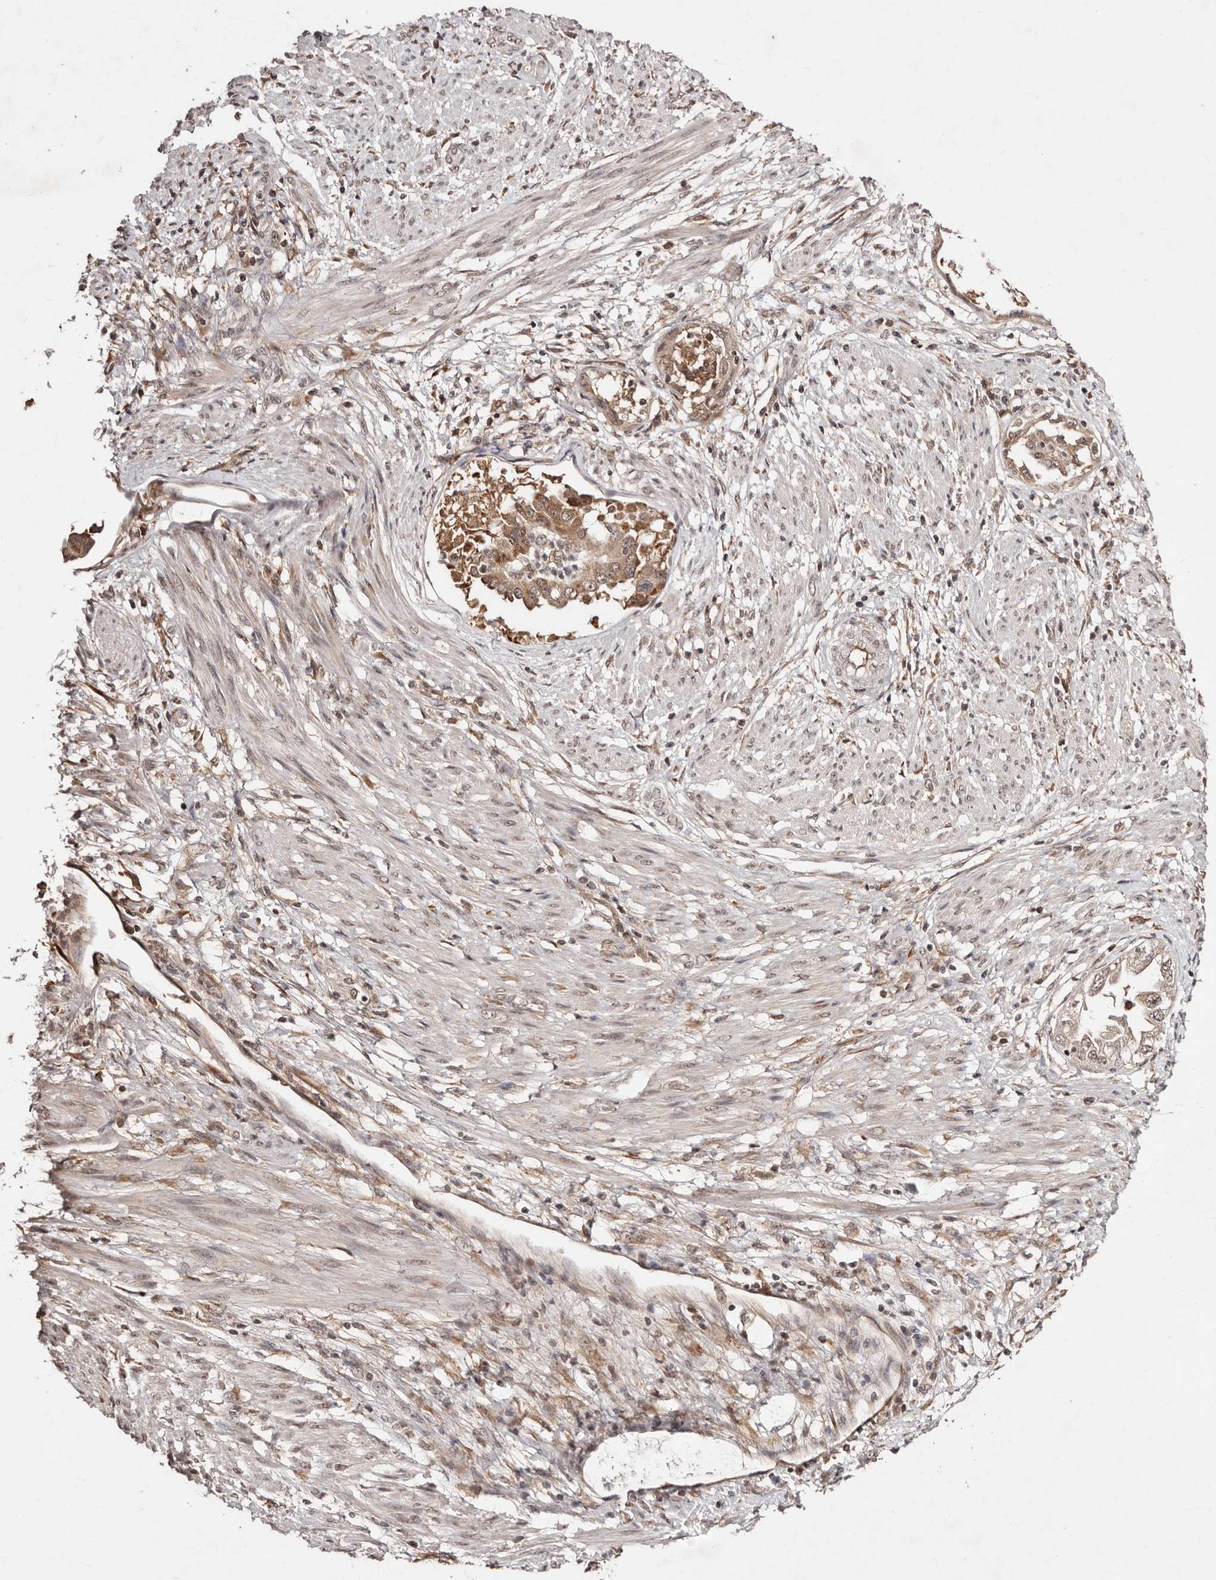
{"staining": {"intensity": "moderate", "quantity": ">75%", "location": "cytoplasmic/membranous"}, "tissue": "endometrial cancer", "cell_type": "Tumor cells", "image_type": "cancer", "snomed": [{"axis": "morphology", "description": "Adenocarcinoma, NOS"}, {"axis": "topography", "description": "Endometrium"}], "caption": "Endometrial cancer (adenocarcinoma) tissue shows moderate cytoplasmic/membranous positivity in about >75% of tumor cells, visualized by immunohistochemistry.", "gene": "BICRAL", "patient": {"sex": "female", "age": 85}}